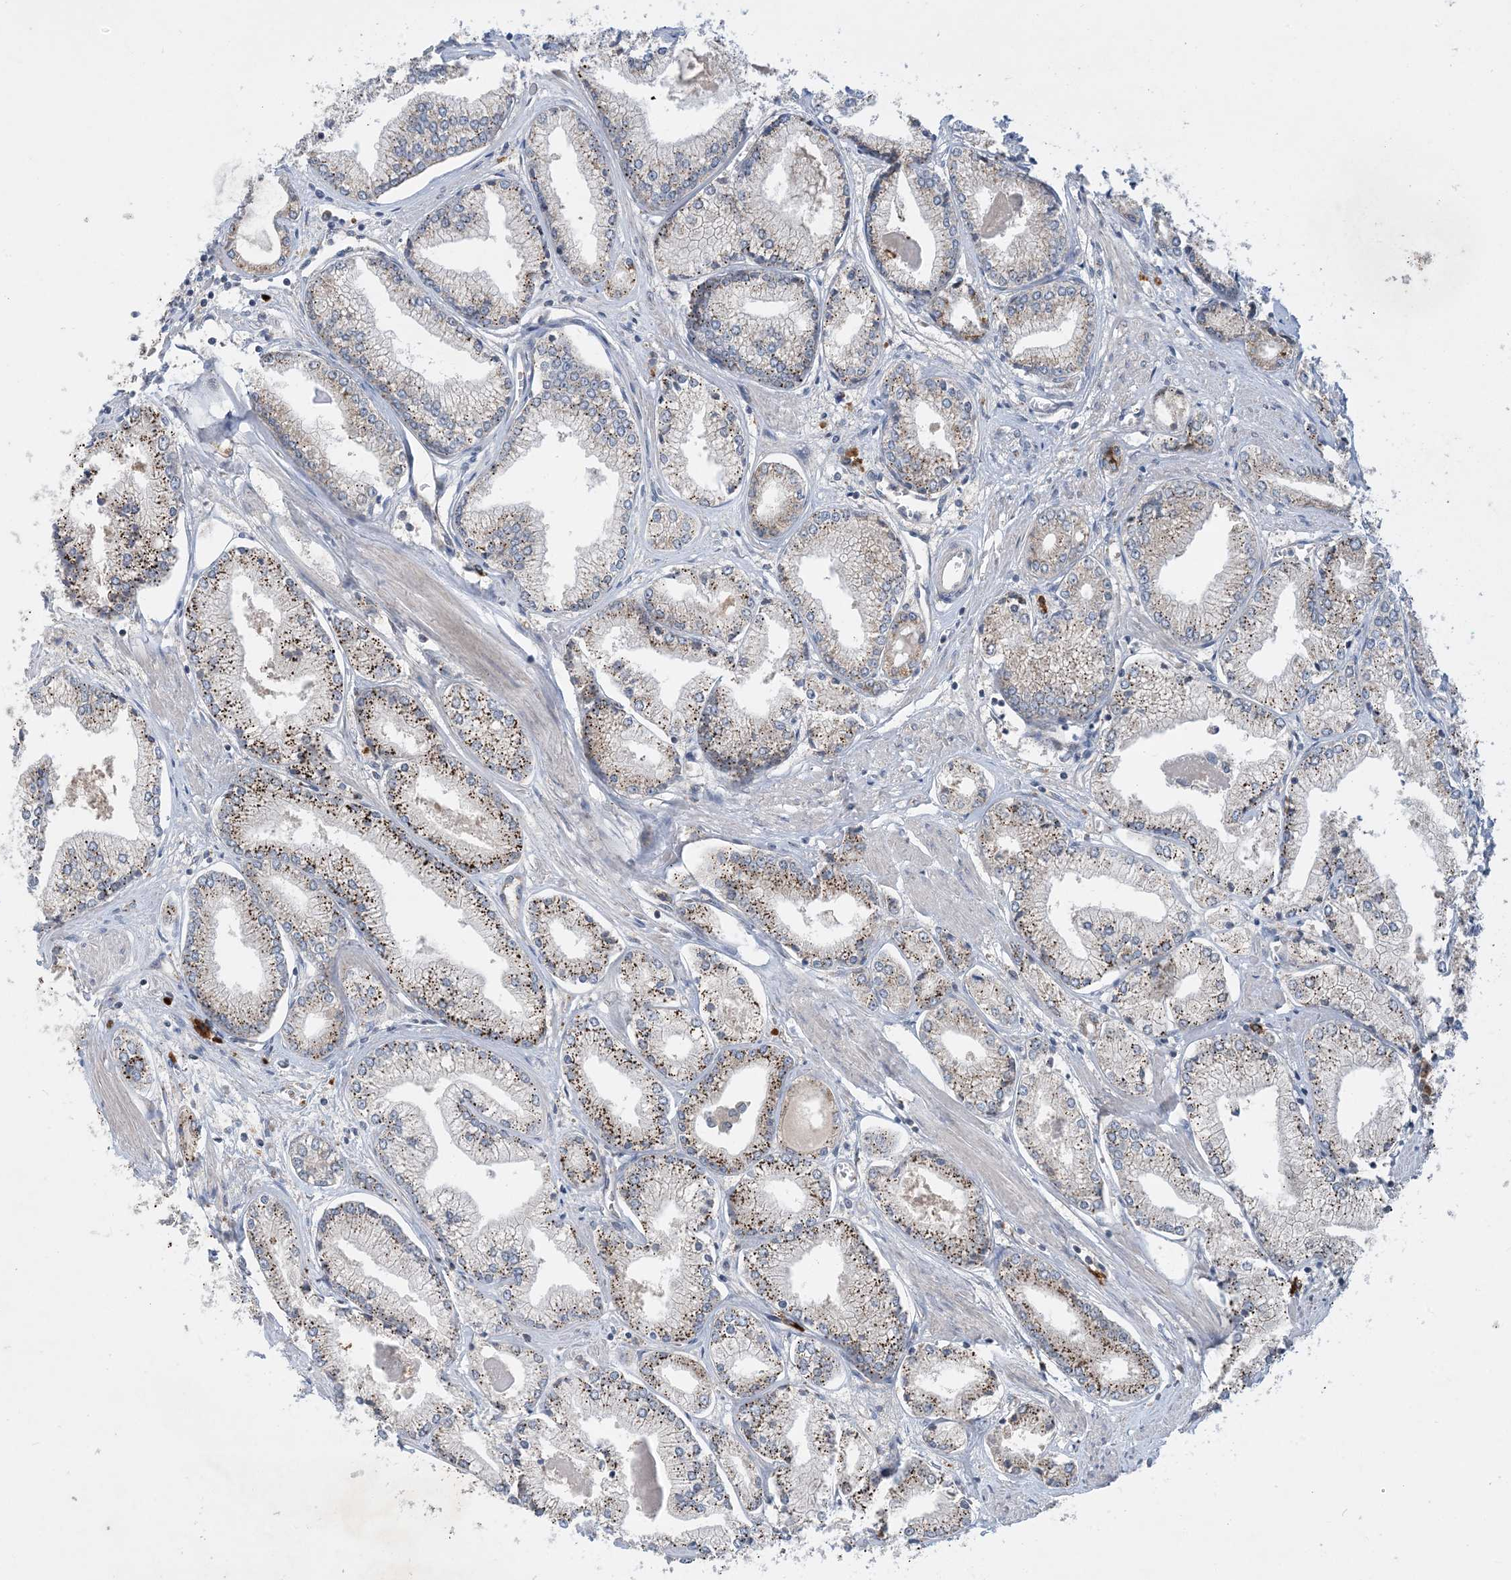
{"staining": {"intensity": "strong", "quantity": "25%-75%", "location": "cytoplasmic/membranous"}, "tissue": "prostate cancer", "cell_type": "Tumor cells", "image_type": "cancer", "snomed": [{"axis": "morphology", "description": "Adenocarcinoma, Low grade"}, {"axis": "topography", "description": "Prostate"}], "caption": "High-magnification brightfield microscopy of prostate cancer stained with DAB (brown) and counterstained with hematoxylin (blue). tumor cells exhibit strong cytoplasmic/membranous positivity is present in about25%-75% of cells. The staining is performed using DAB (3,3'-diaminobenzidine) brown chromogen to label protein expression. The nuclei are counter-stained blue using hematoxylin.", "gene": "TINAG", "patient": {"sex": "male", "age": 60}}